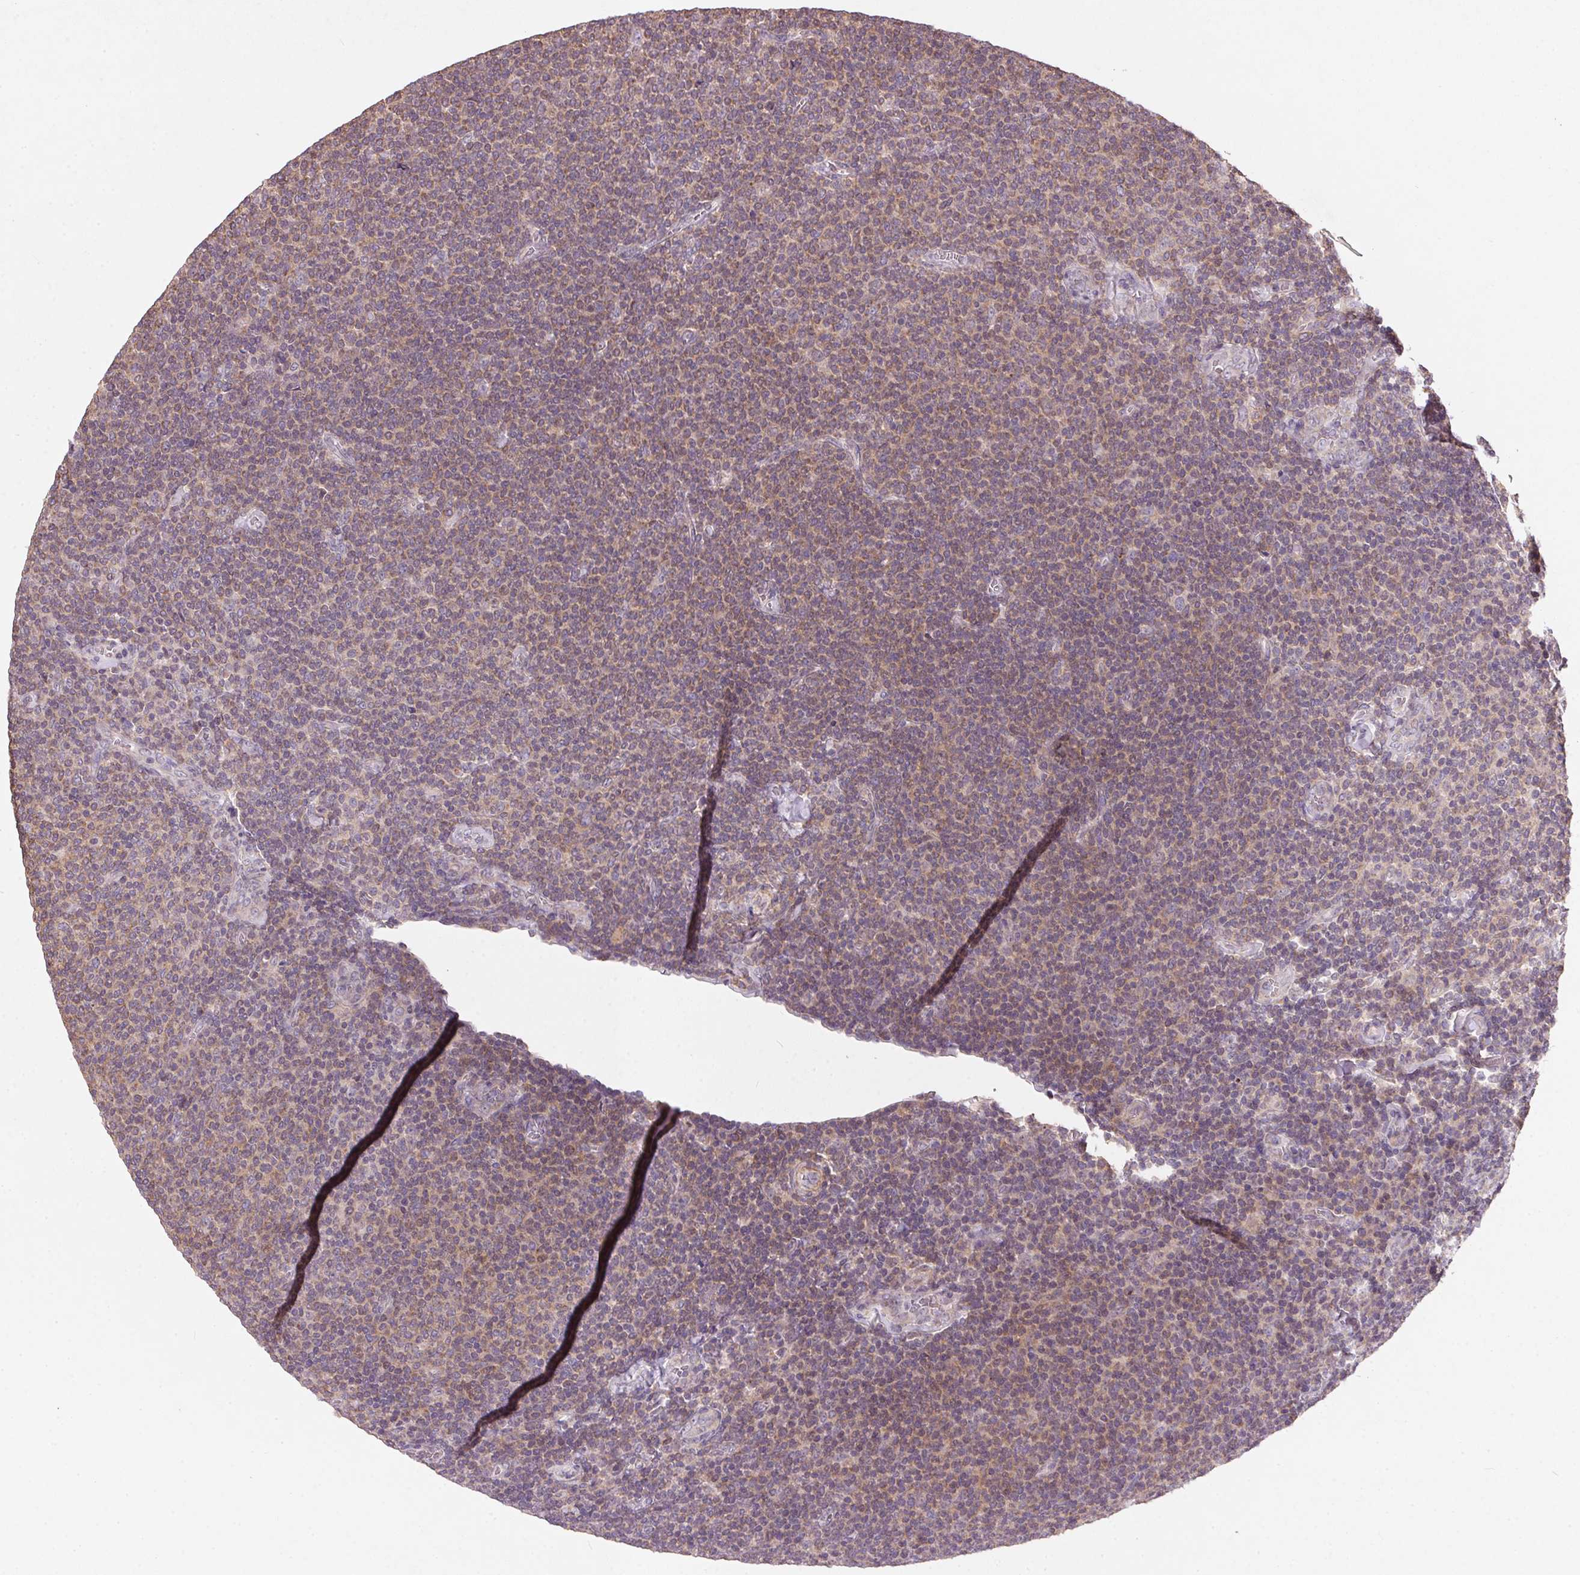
{"staining": {"intensity": "weak", "quantity": "25%-75%", "location": "cytoplasmic/membranous"}, "tissue": "lymphoma", "cell_type": "Tumor cells", "image_type": "cancer", "snomed": [{"axis": "morphology", "description": "Malignant lymphoma, non-Hodgkin's type, Low grade"}, {"axis": "topography", "description": "Lymph node"}], "caption": "Protein positivity by immunohistochemistry (IHC) shows weak cytoplasmic/membranous staining in about 25%-75% of tumor cells in lymphoma. The staining is performed using DAB brown chromogen to label protein expression. The nuclei are counter-stained blue using hematoxylin.", "gene": "KCNK15", "patient": {"sex": "male", "age": 52}}